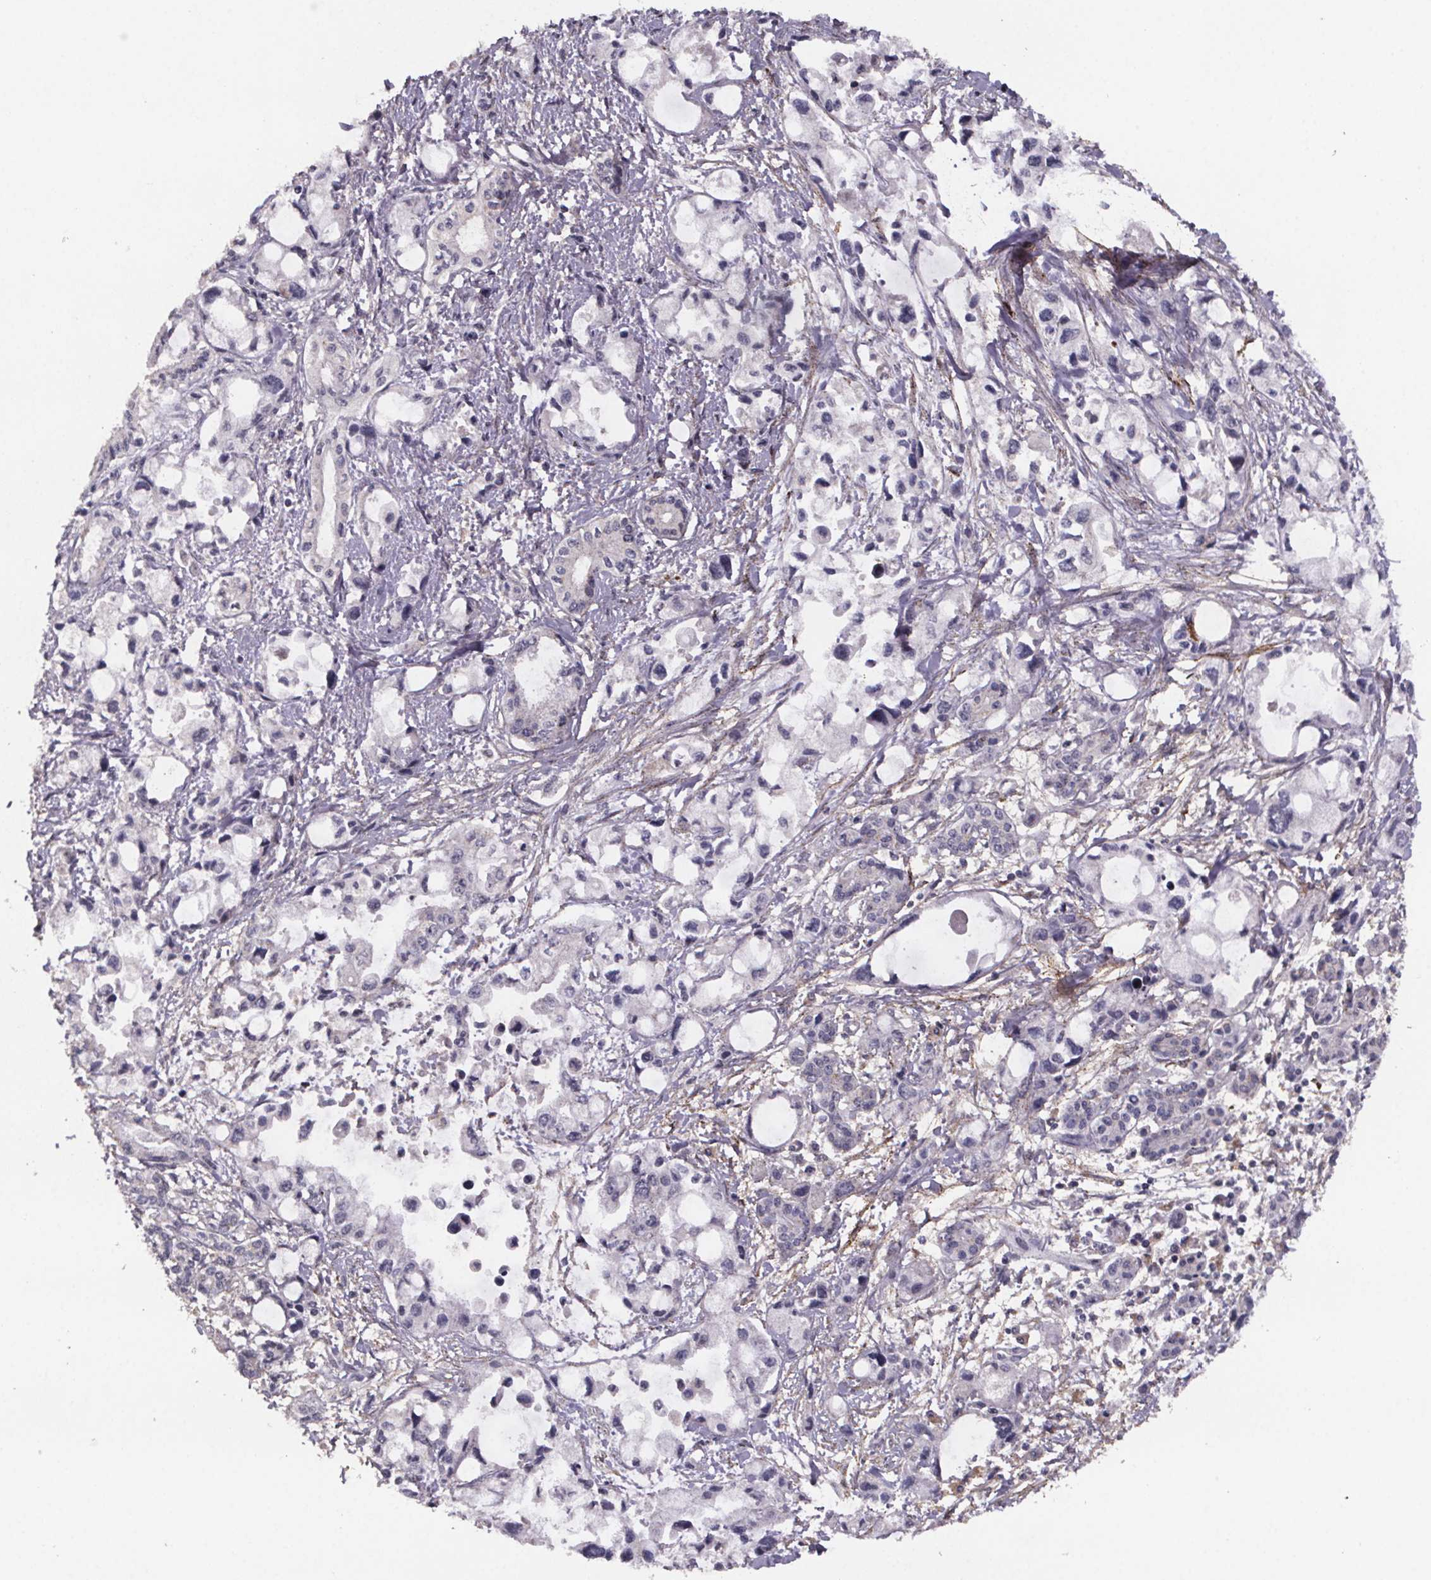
{"staining": {"intensity": "negative", "quantity": "none", "location": "none"}, "tissue": "pancreatic cancer", "cell_type": "Tumor cells", "image_type": "cancer", "snomed": [{"axis": "morphology", "description": "Adenocarcinoma, NOS"}, {"axis": "topography", "description": "Pancreas"}], "caption": "DAB immunohistochemical staining of human pancreatic cancer (adenocarcinoma) exhibits no significant expression in tumor cells.", "gene": "PALLD", "patient": {"sex": "female", "age": 61}}